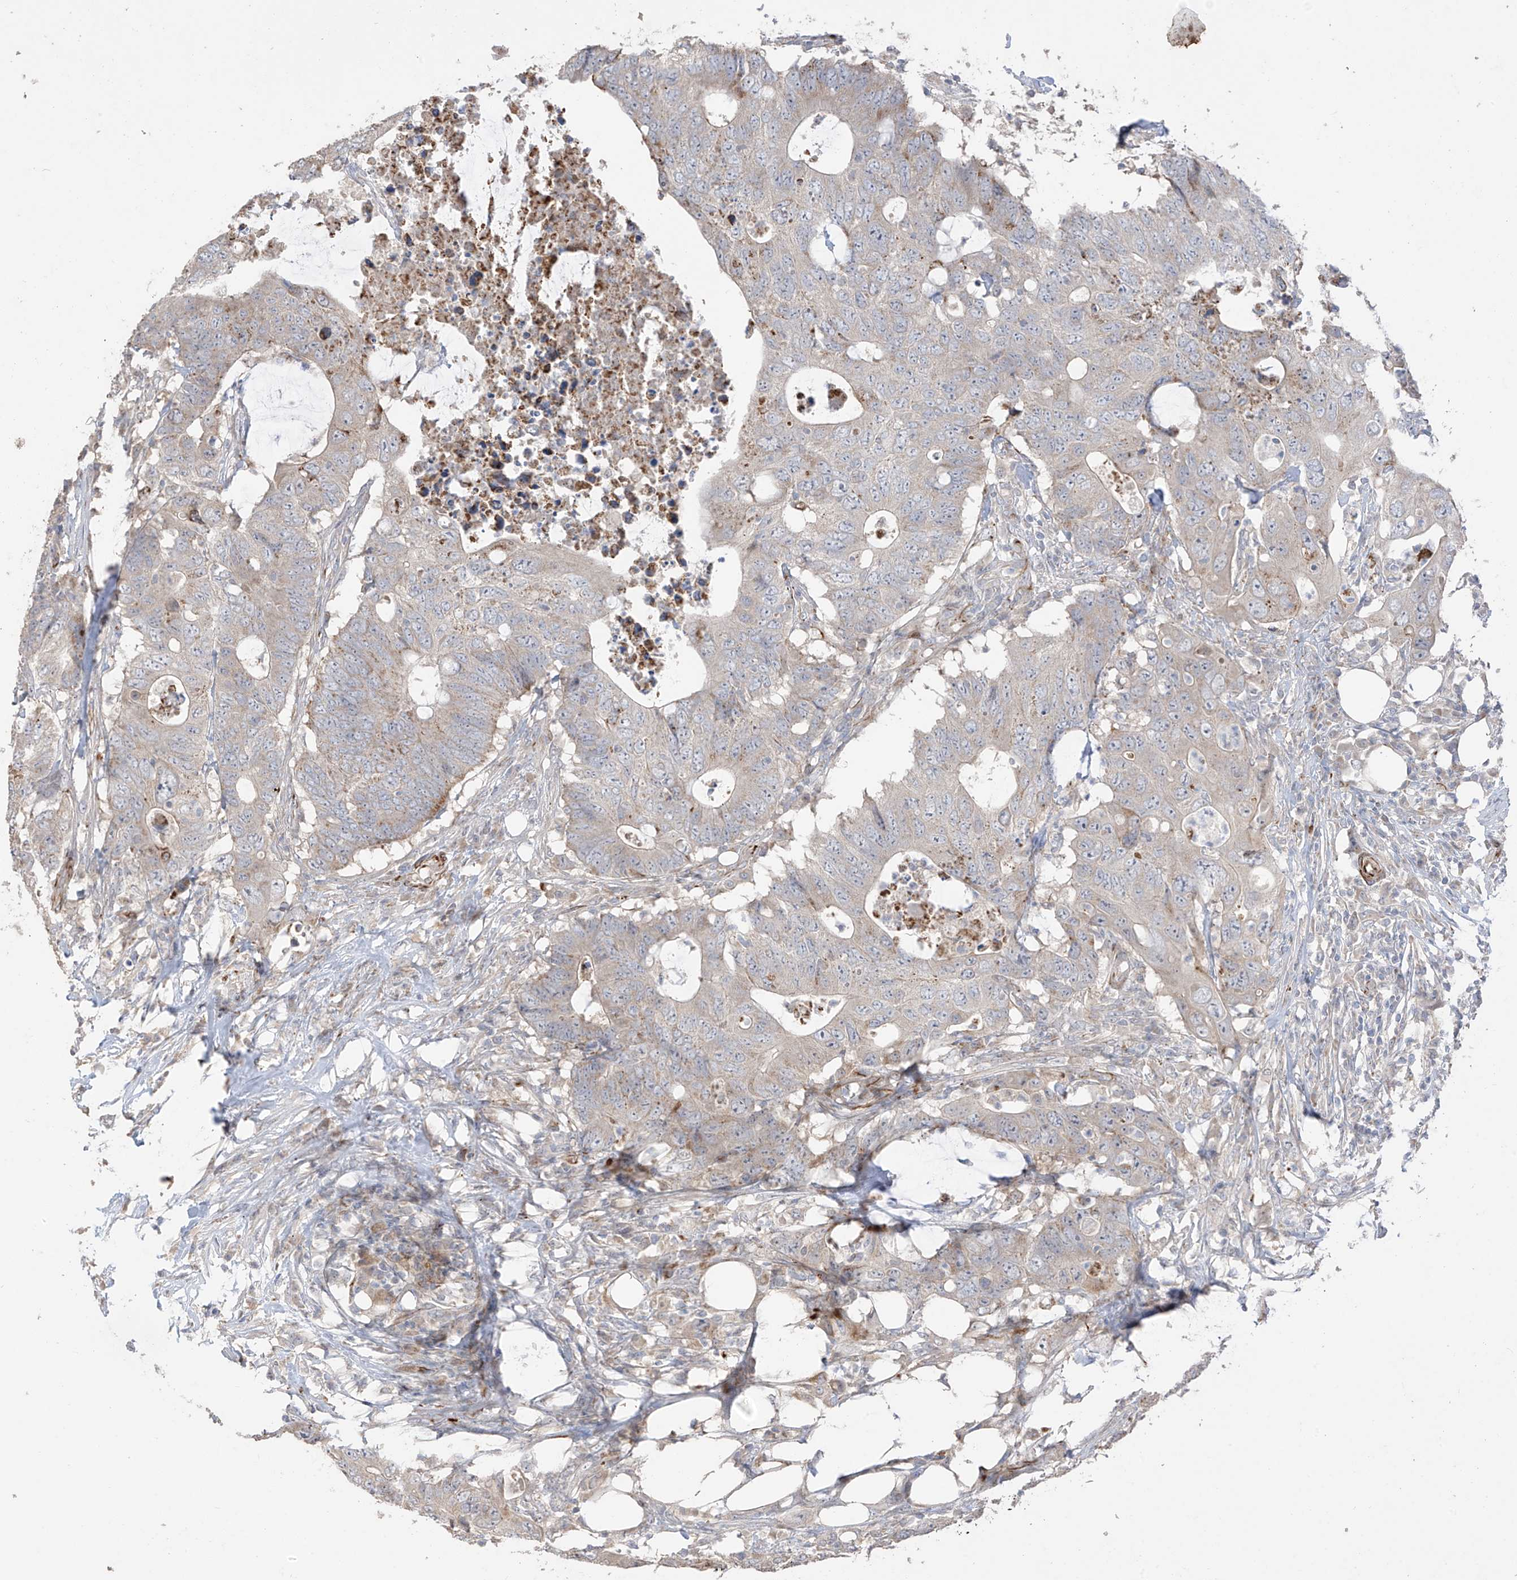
{"staining": {"intensity": "negative", "quantity": "none", "location": "none"}, "tissue": "colorectal cancer", "cell_type": "Tumor cells", "image_type": "cancer", "snomed": [{"axis": "morphology", "description": "Adenocarcinoma, NOS"}, {"axis": "topography", "description": "Colon"}], "caption": "Immunohistochemical staining of colorectal cancer exhibits no significant staining in tumor cells.", "gene": "DCDC2", "patient": {"sex": "male", "age": 71}}